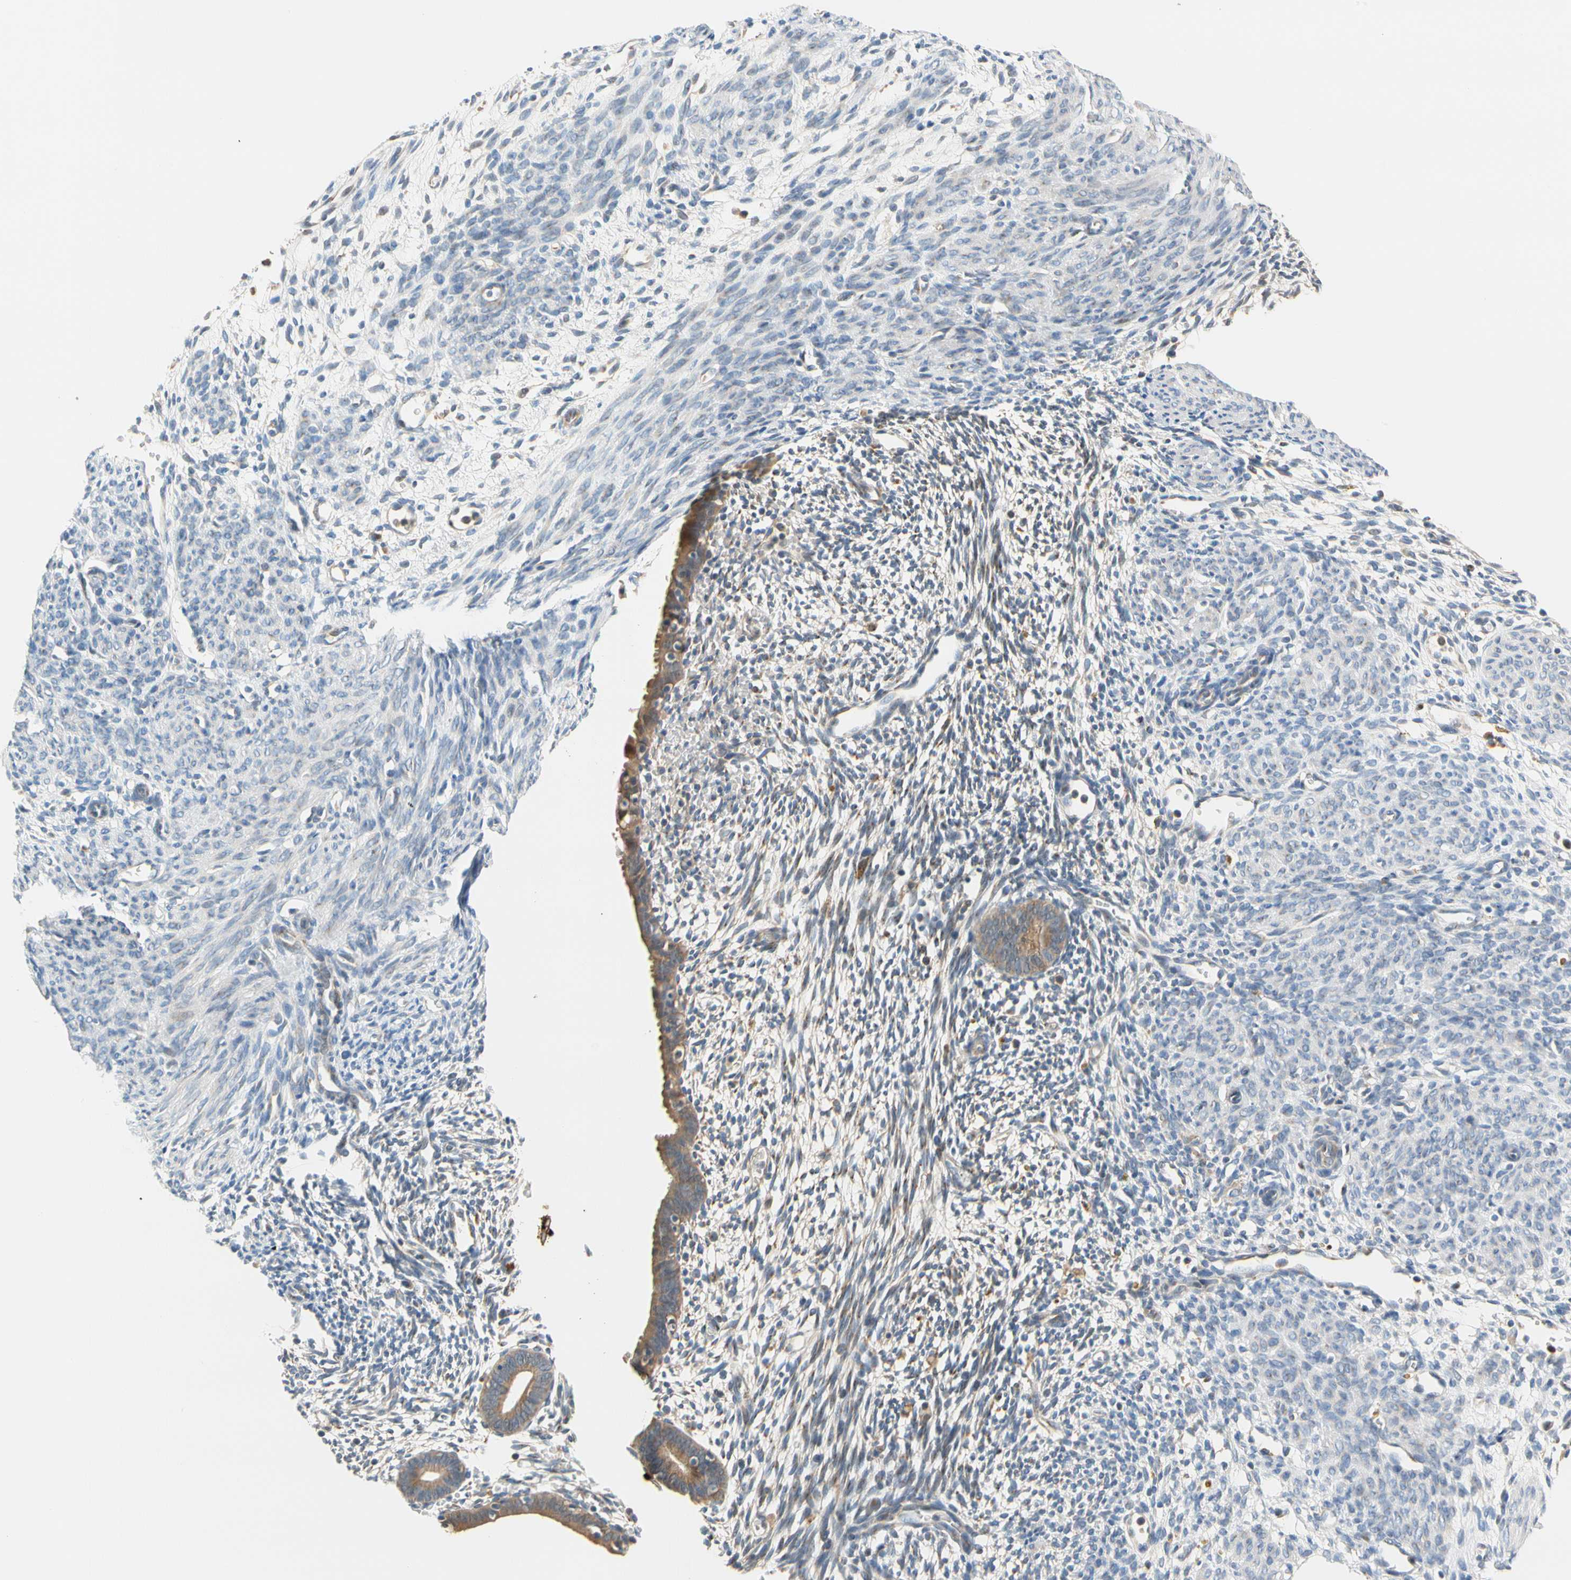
{"staining": {"intensity": "negative", "quantity": "none", "location": "none"}, "tissue": "endometrium", "cell_type": "Cells in endometrial stroma", "image_type": "normal", "snomed": [{"axis": "morphology", "description": "Normal tissue, NOS"}, {"axis": "morphology", "description": "Atrophy, NOS"}, {"axis": "topography", "description": "Uterus"}, {"axis": "topography", "description": "Endometrium"}], "caption": "The photomicrograph exhibits no significant positivity in cells in endometrial stroma of endometrium. Nuclei are stained in blue.", "gene": "GPSM2", "patient": {"sex": "female", "age": 68}}